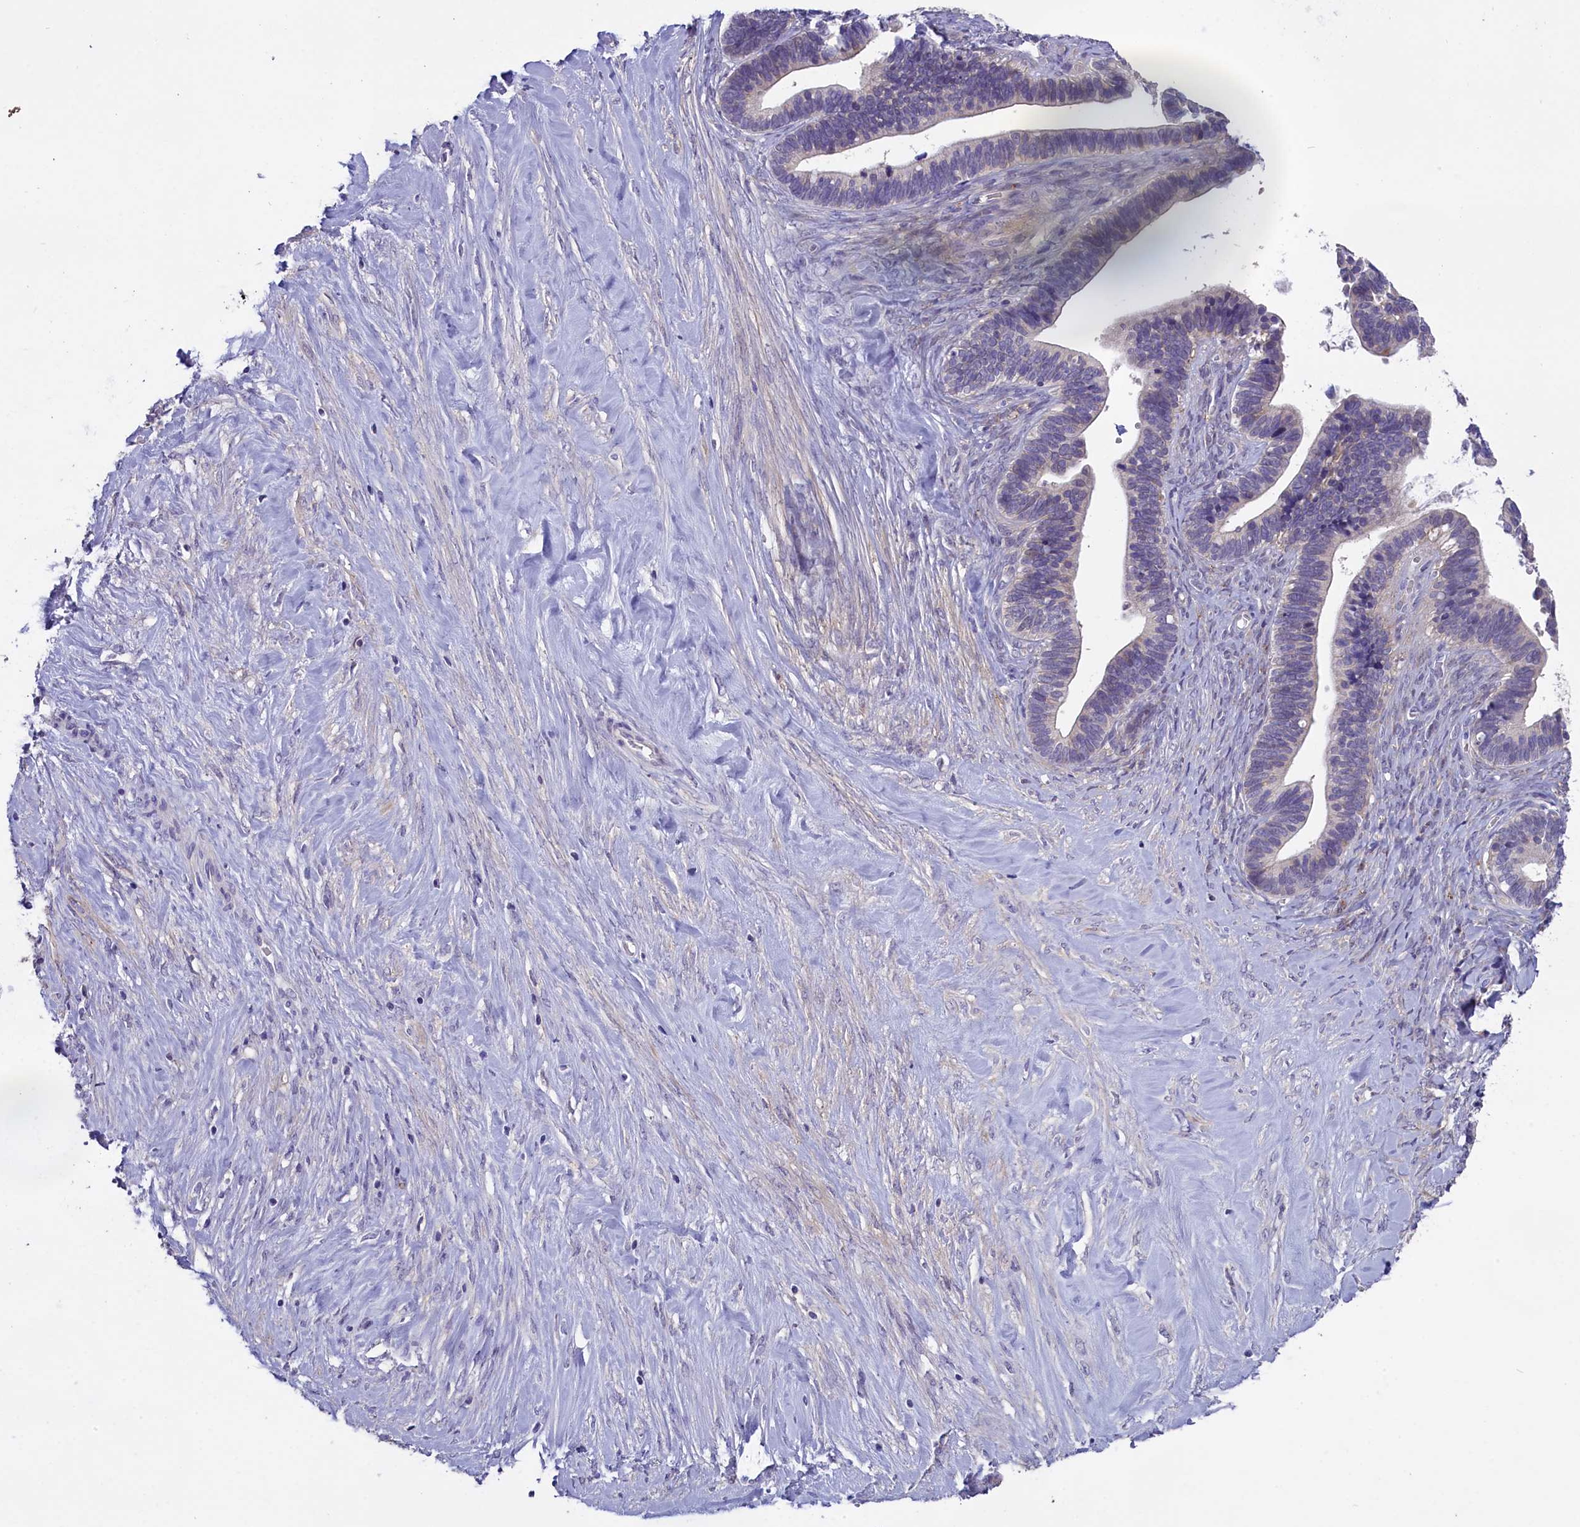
{"staining": {"intensity": "weak", "quantity": "<25%", "location": "nuclear"}, "tissue": "ovarian cancer", "cell_type": "Tumor cells", "image_type": "cancer", "snomed": [{"axis": "morphology", "description": "Cystadenocarcinoma, serous, NOS"}, {"axis": "topography", "description": "Ovary"}], "caption": "Tumor cells show no significant protein positivity in ovarian cancer (serous cystadenocarcinoma).", "gene": "ENPP6", "patient": {"sex": "female", "age": 56}}